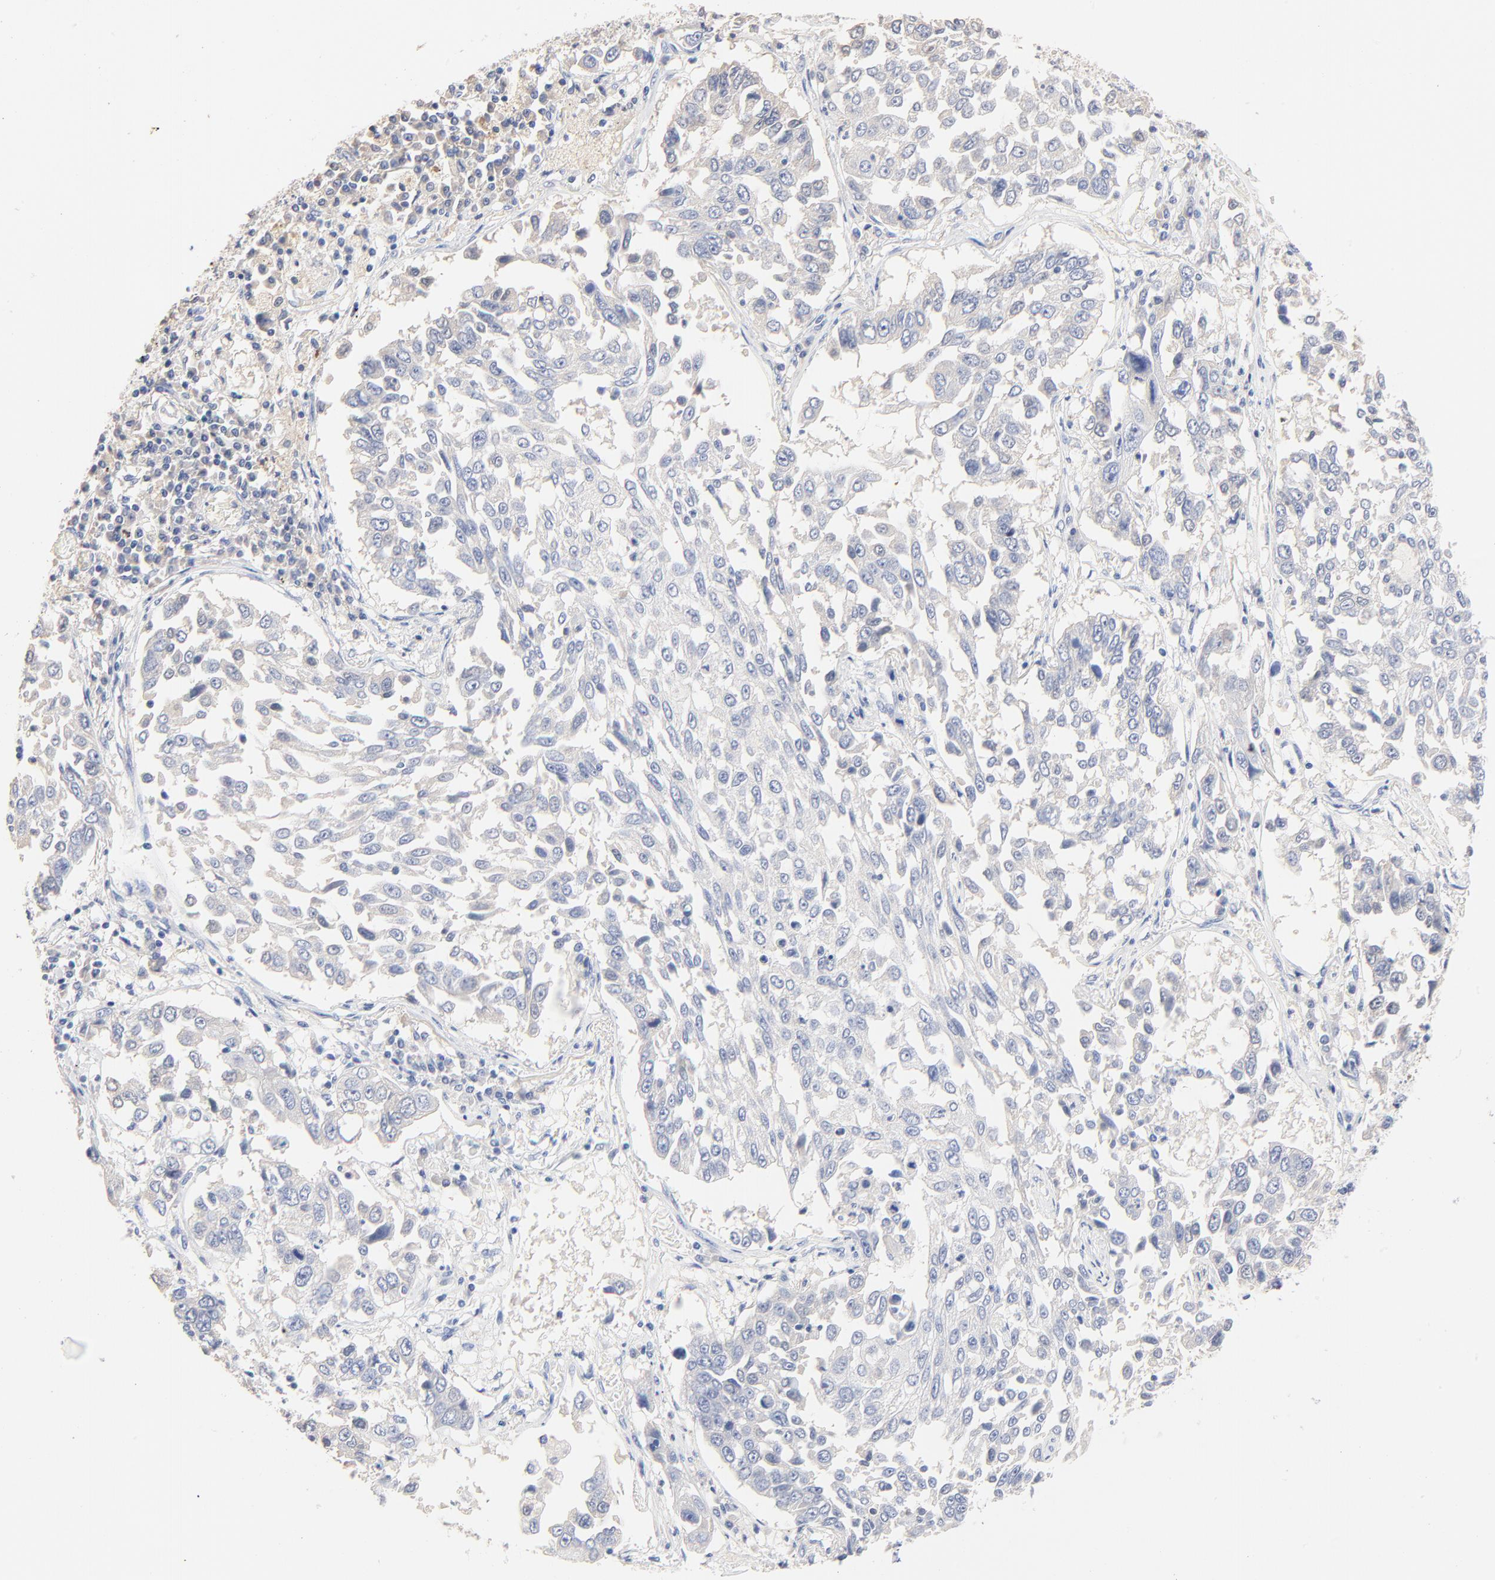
{"staining": {"intensity": "negative", "quantity": "none", "location": "none"}, "tissue": "lung cancer", "cell_type": "Tumor cells", "image_type": "cancer", "snomed": [{"axis": "morphology", "description": "Squamous cell carcinoma, NOS"}, {"axis": "topography", "description": "Lung"}], "caption": "Immunohistochemistry of human lung cancer (squamous cell carcinoma) reveals no staining in tumor cells.", "gene": "CPS1", "patient": {"sex": "male", "age": 71}}